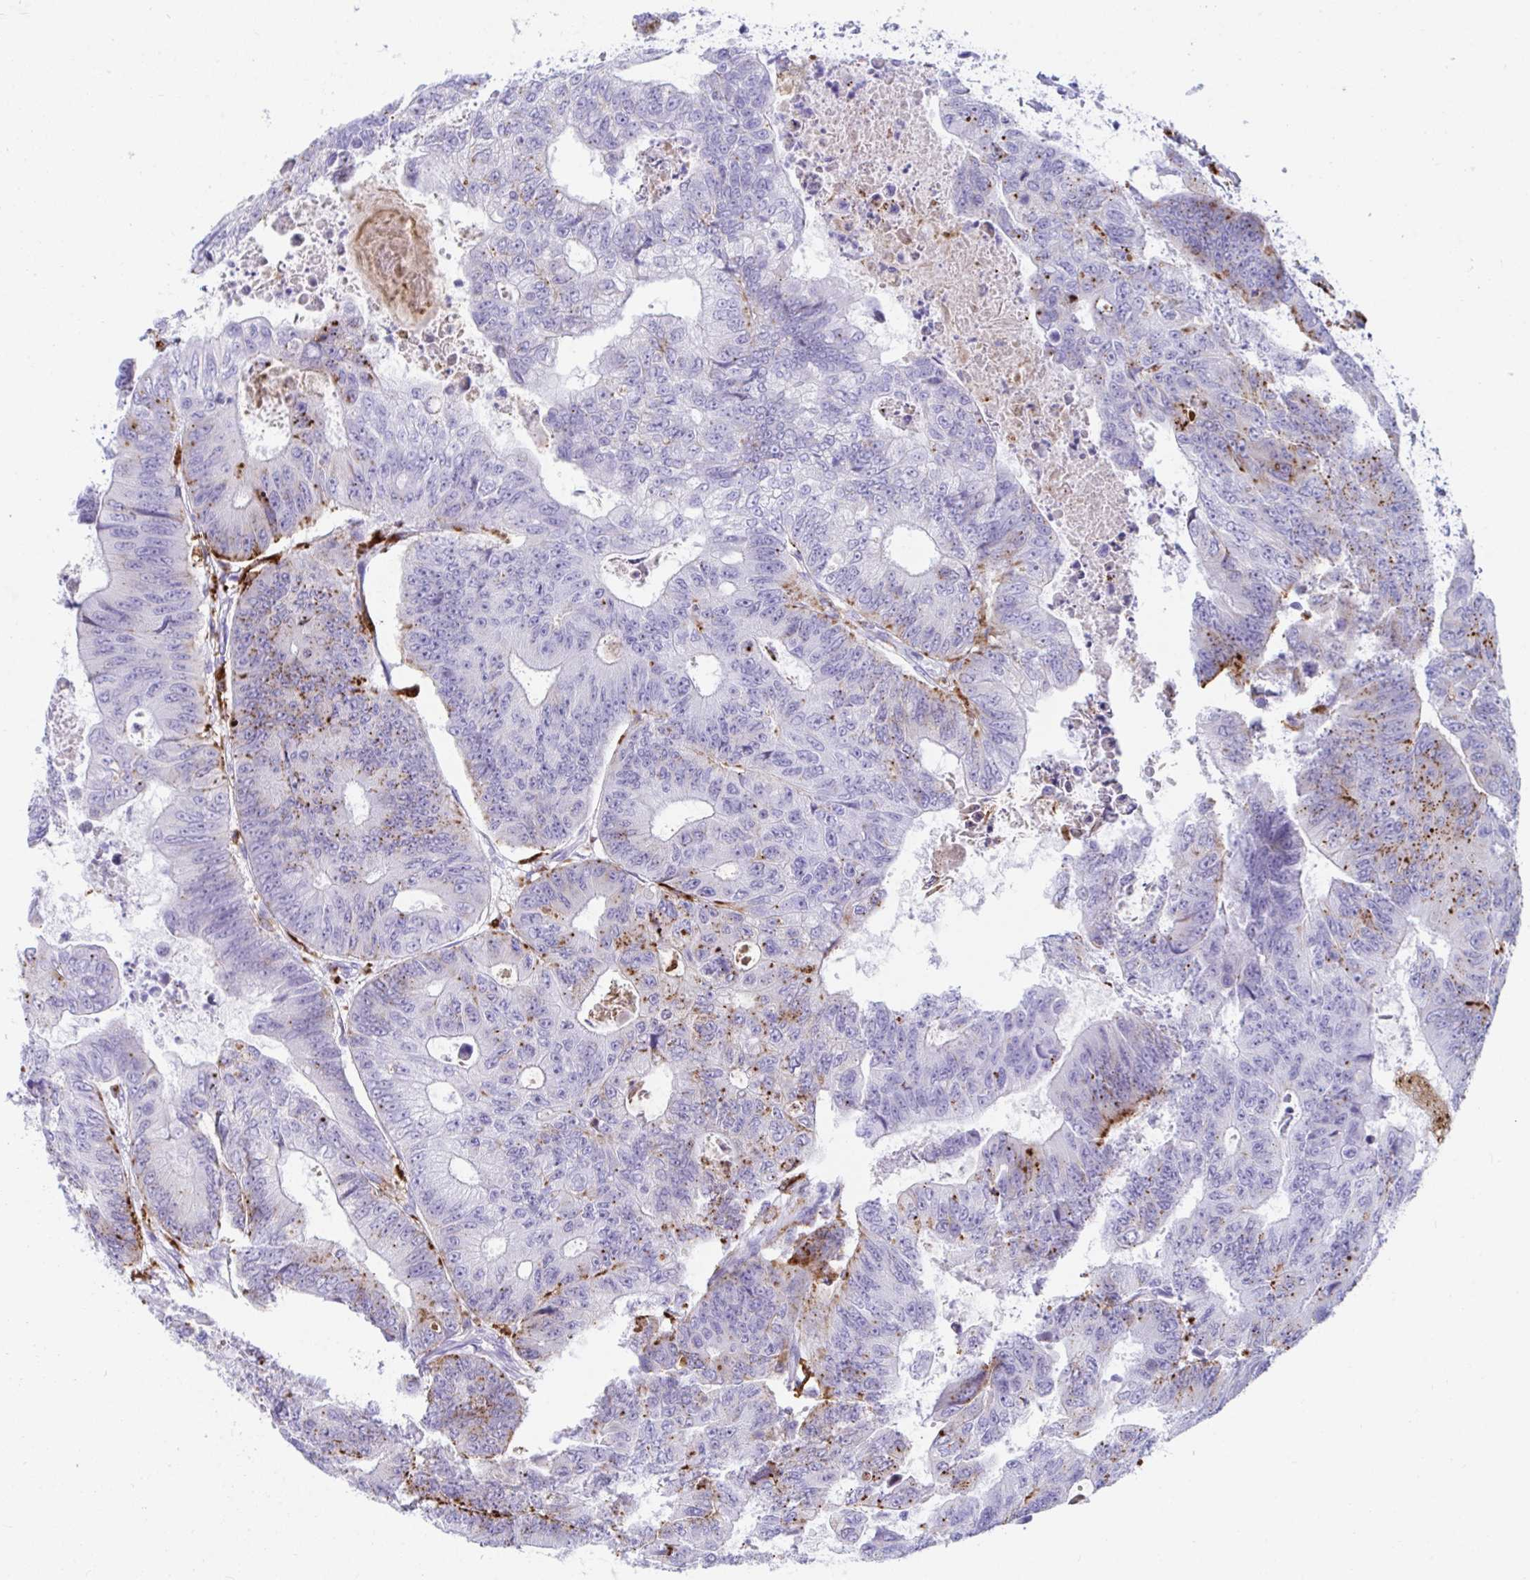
{"staining": {"intensity": "moderate", "quantity": "<25%", "location": "cytoplasmic/membranous"}, "tissue": "colorectal cancer", "cell_type": "Tumor cells", "image_type": "cancer", "snomed": [{"axis": "morphology", "description": "Adenocarcinoma, NOS"}, {"axis": "topography", "description": "Colon"}], "caption": "A brown stain labels moderate cytoplasmic/membranous staining of a protein in human colorectal cancer tumor cells.", "gene": "CPVL", "patient": {"sex": "female", "age": 48}}